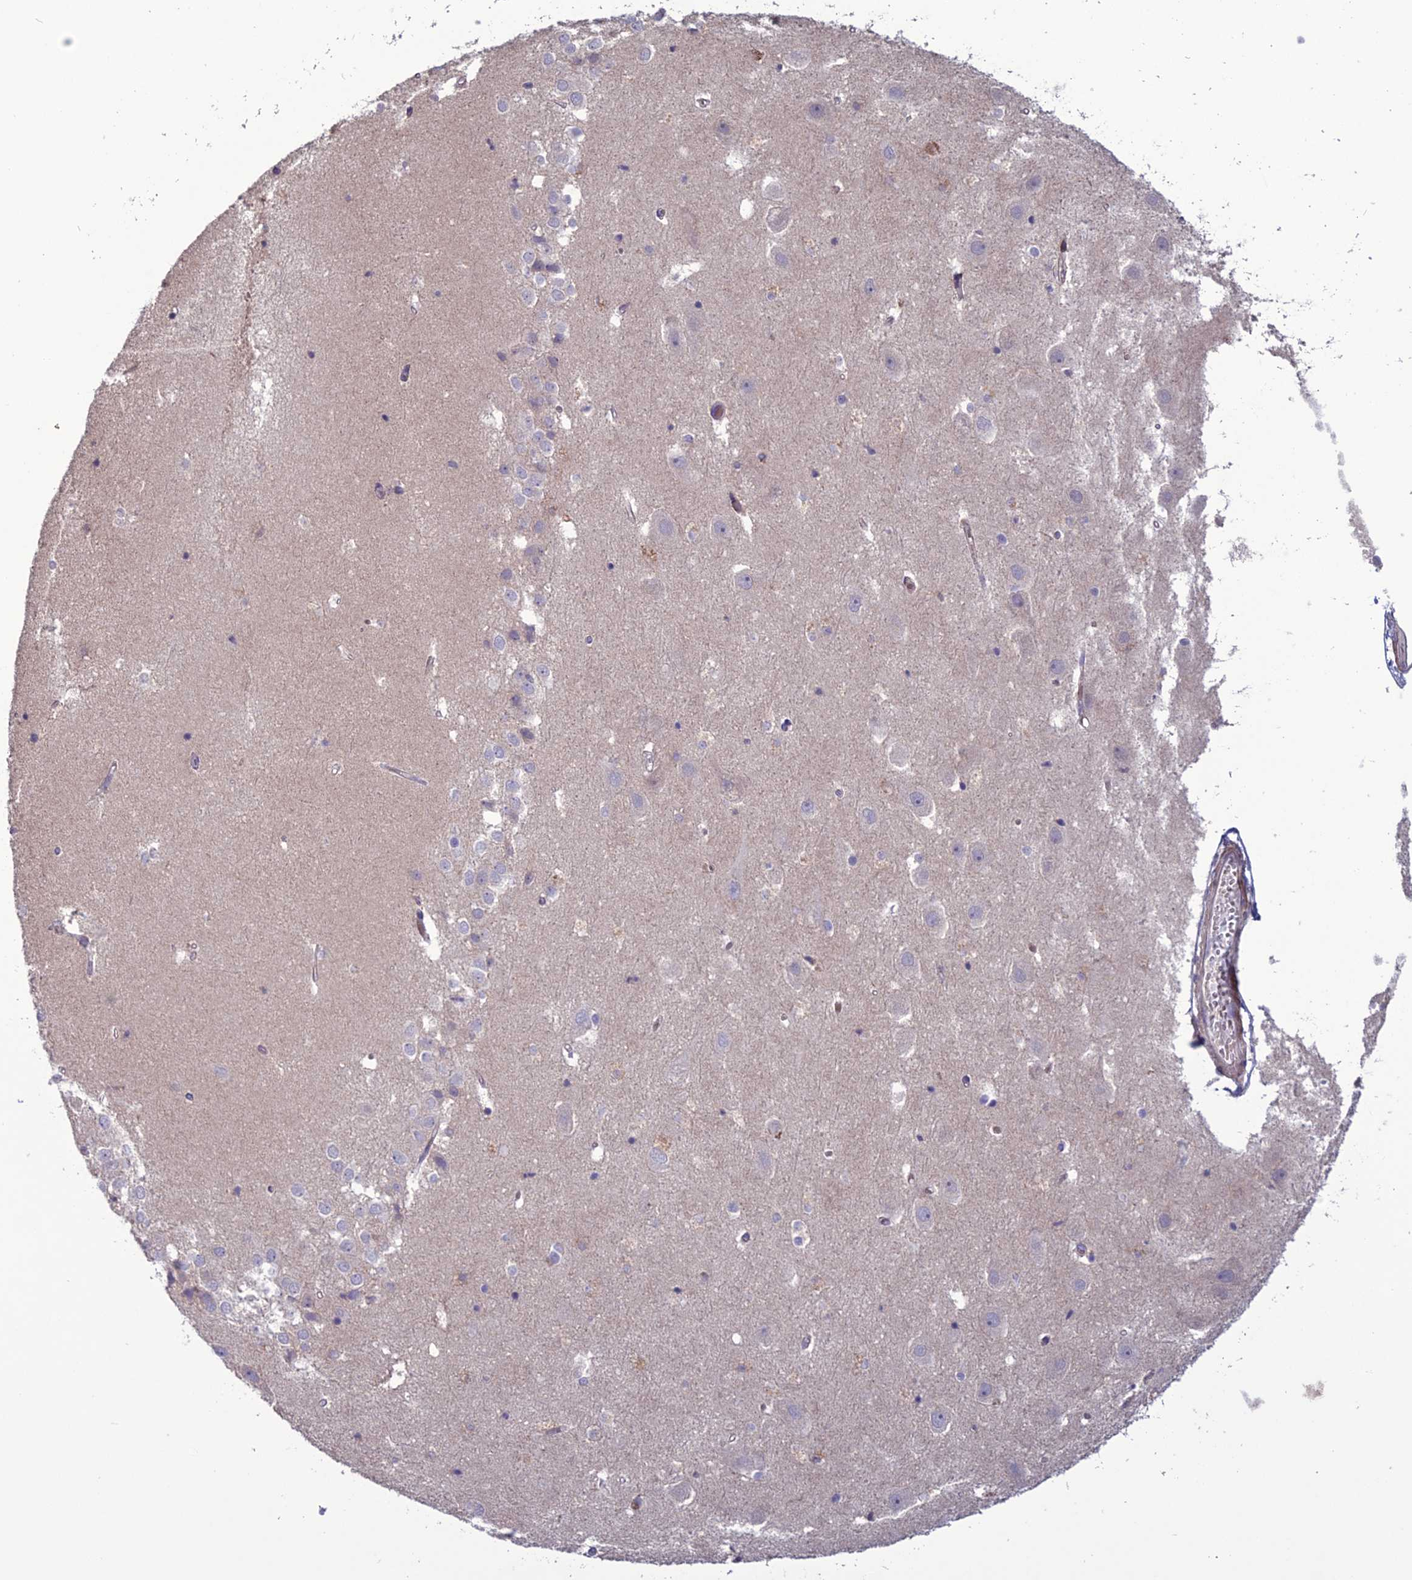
{"staining": {"intensity": "negative", "quantity": "none", "location": "none"}, "tissue": "hippocampus", "cell_type": "Glial cells", "image_type": "normal", "snomed": [{"axis": "morphology", "description": "Normal tissue, NOS"}, {"axis": "topography", "description": "Hippocampus"}], "caption": "Photomicrograph shows no protein staining in glial cells of benign hippocampus. The staining is performed using DAB (3,3'-diaminobenzidine) brown chromogen with nuclei counter-stained in using hematoxylin.", "gene": "C2orf76", "patient": {"sex": "female", "age": 52}}